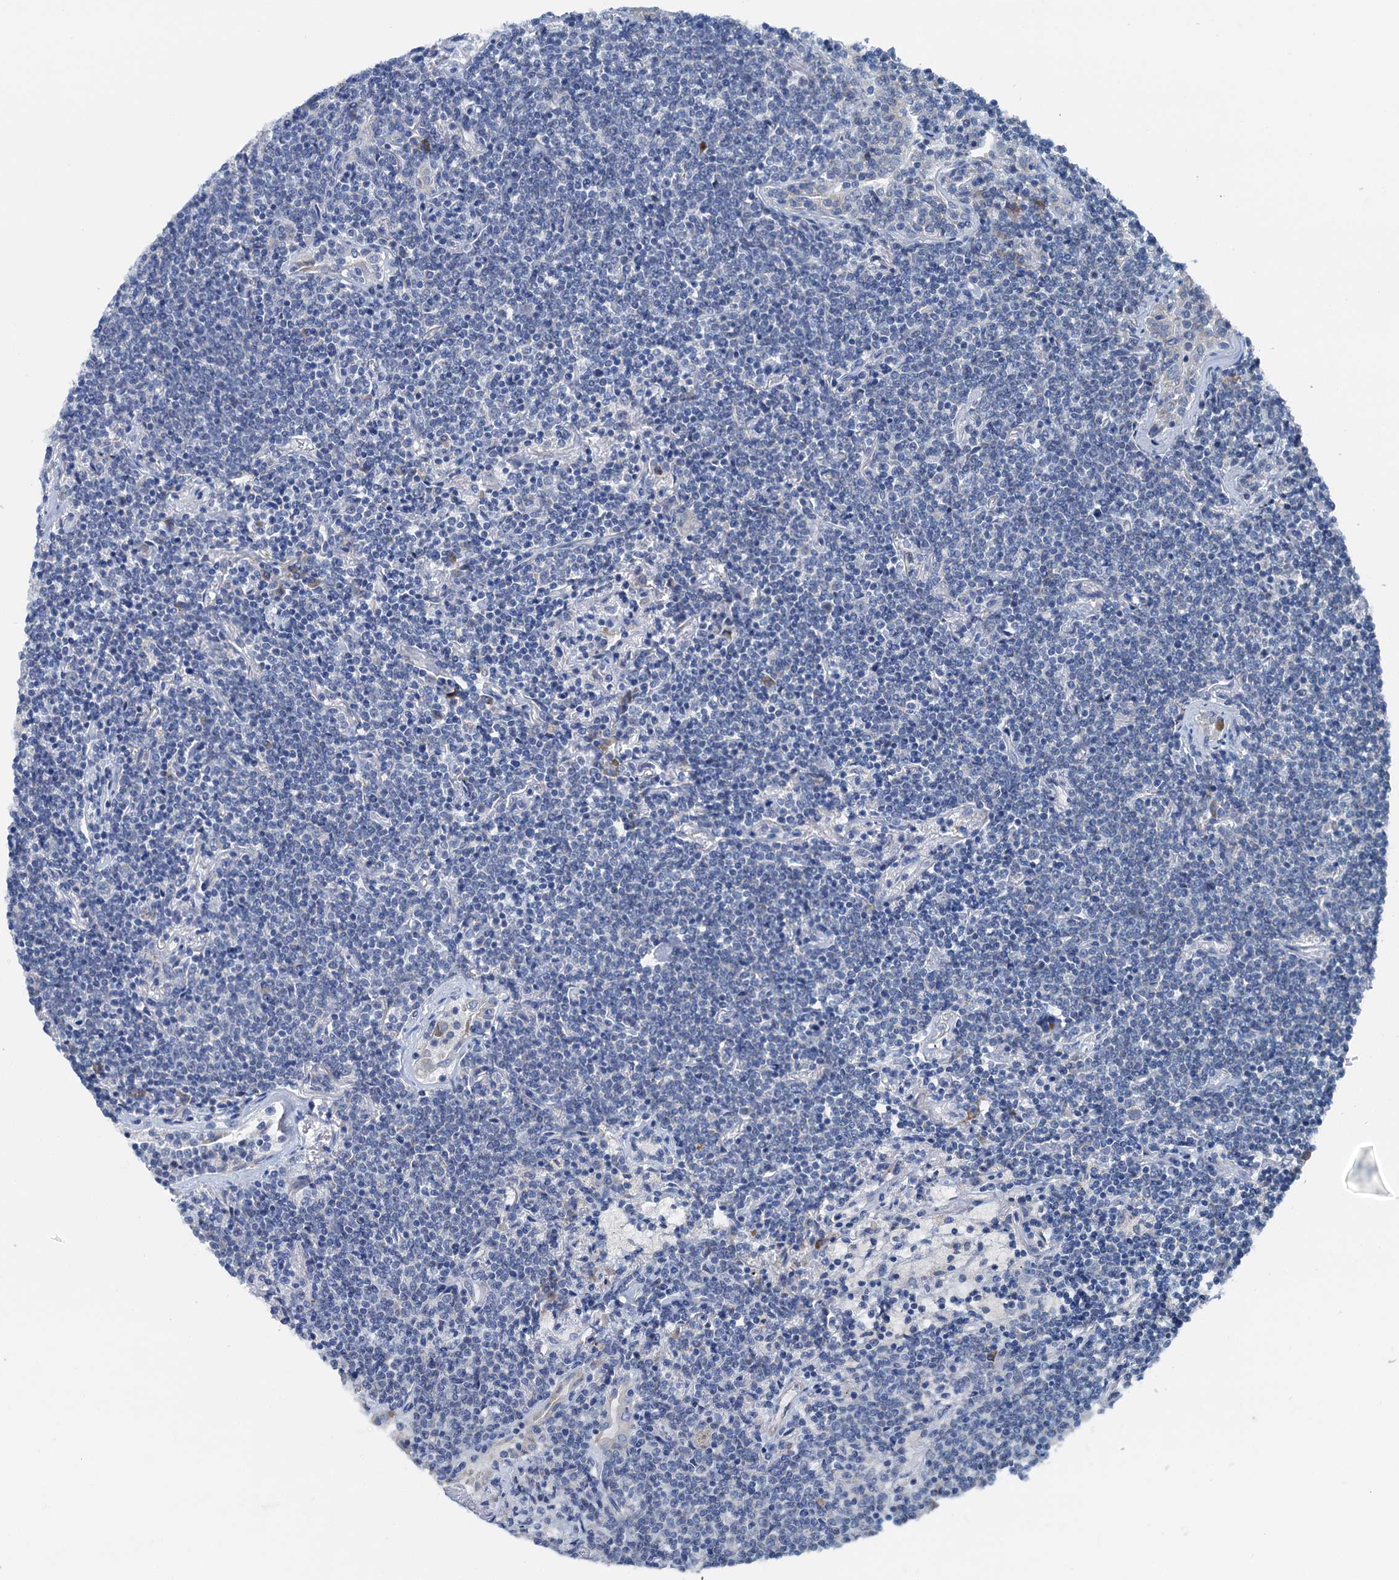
{"staining": {"intensity": "negative", "quantity": "none", "location": "none"}, "tissue": "lymphoma", "cell_type": "Tumor cells", "image_type": "cancer", "snomed": [{"axis": "morphology", "description": "Malignant lymphoma, non-Hodgkin's type, Low grade"}, {"axis": "topography", "description": "Lung"}], "caption": "Lymphoma stained for a protein using immunohistochemistry (IHC) demonstrates no staining tumor cells.", "gene": "ELAC1", "patient": {"sex": "female", "age": 71}}